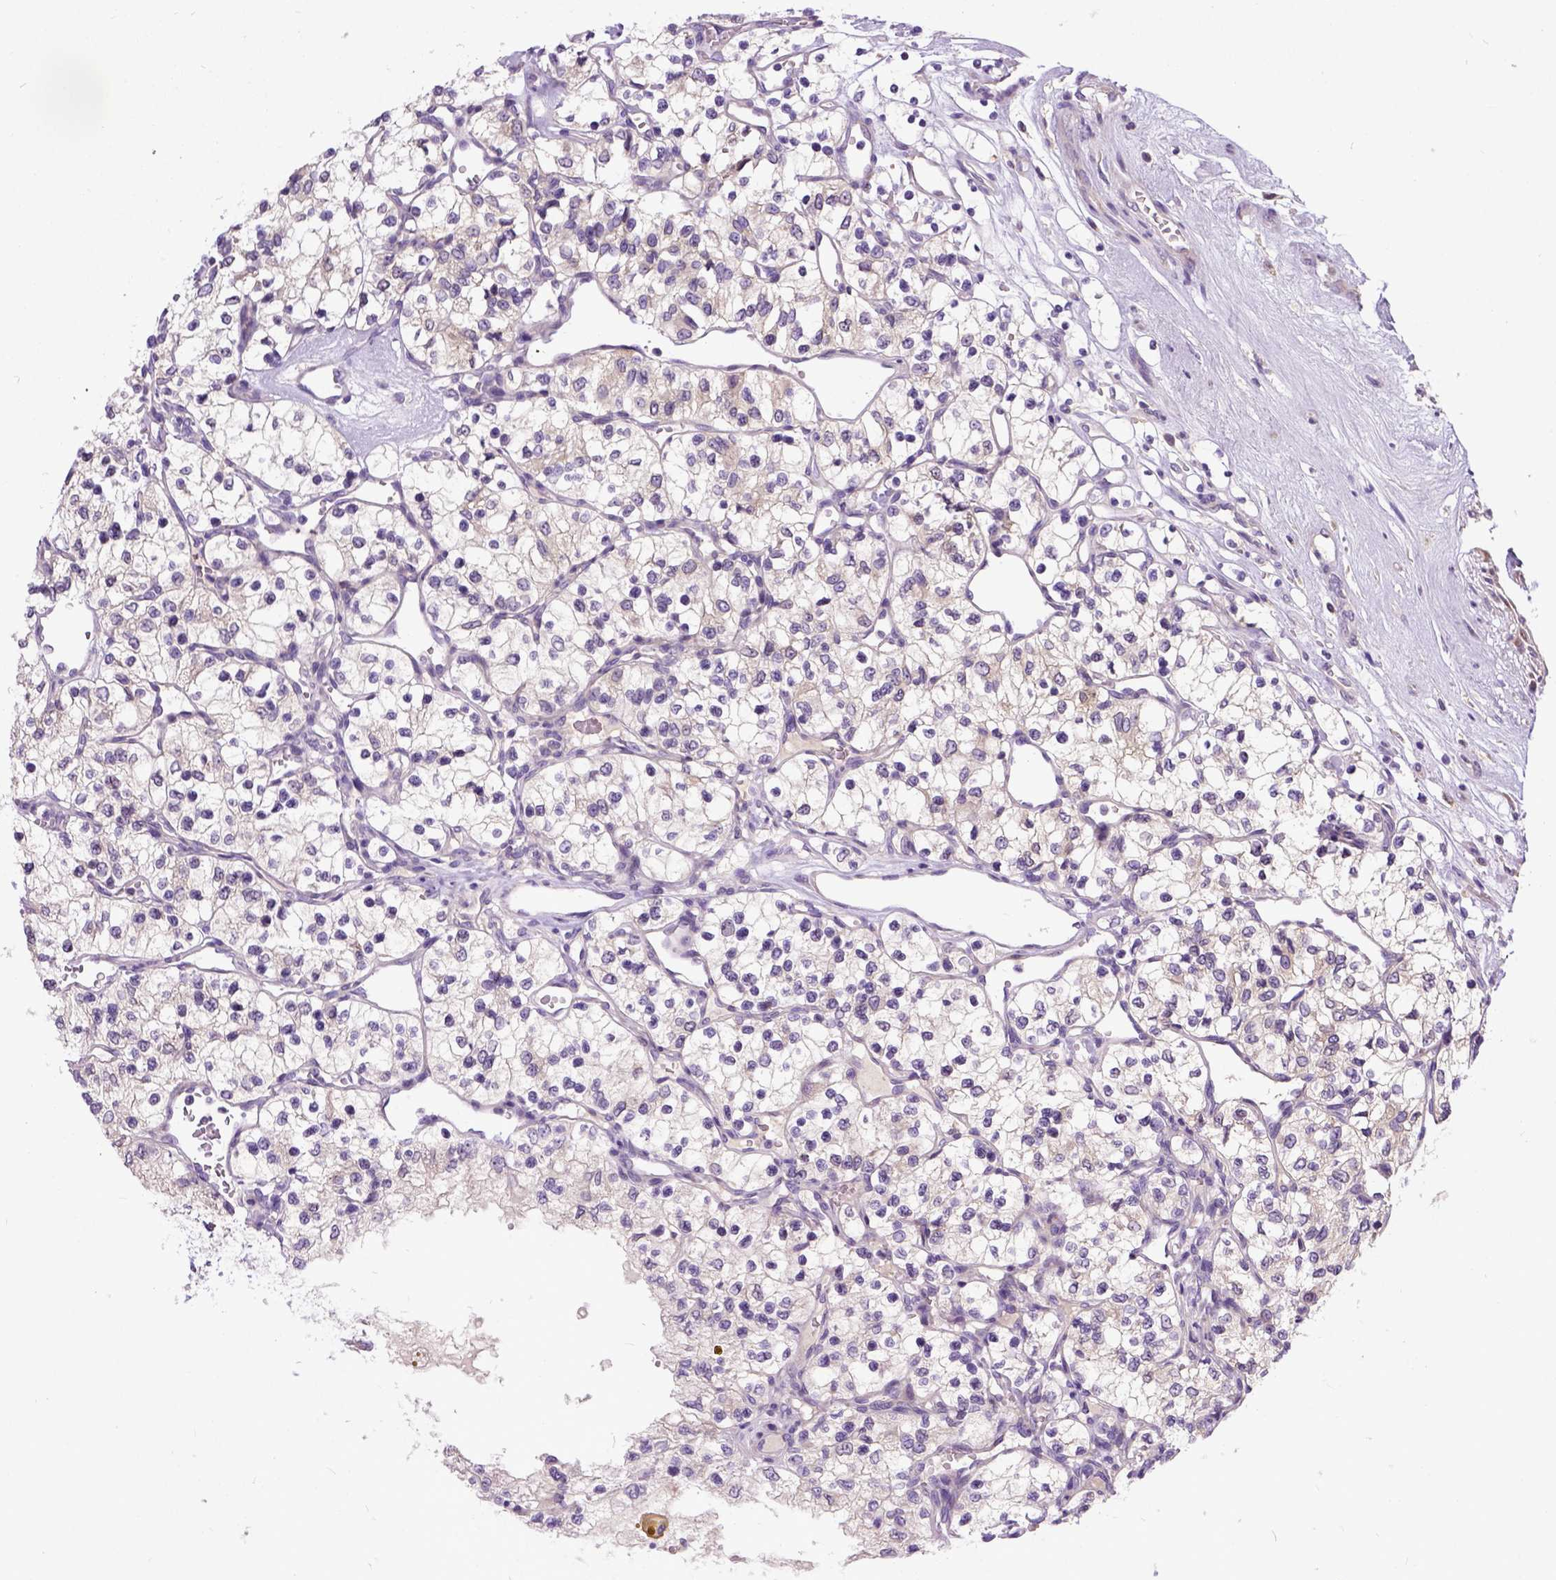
{"staining": {"intensity": "negative", "quantity": "none", "location": "none"}, "tissue": "renal cancer", "cell_type": "Tumor cells", "image_type": "cancer", "snomed": [{"axis": "morphology", "description": "Adenocarcinoma, NOS"}, {"axis": "topography", "description": "Kidney"}], "caption": "An immunohistochemistry micrograph of renal adenocarcinoma is shown. There is no staining in tumor cells of renal adenocarcinoma. Brightfield microscopy of IHC stained with DAB (brown) and hematoxylin (blue), captured at high magnification.", "gene": "NEK5", "patient": {"sex": "female", "age": 69}}